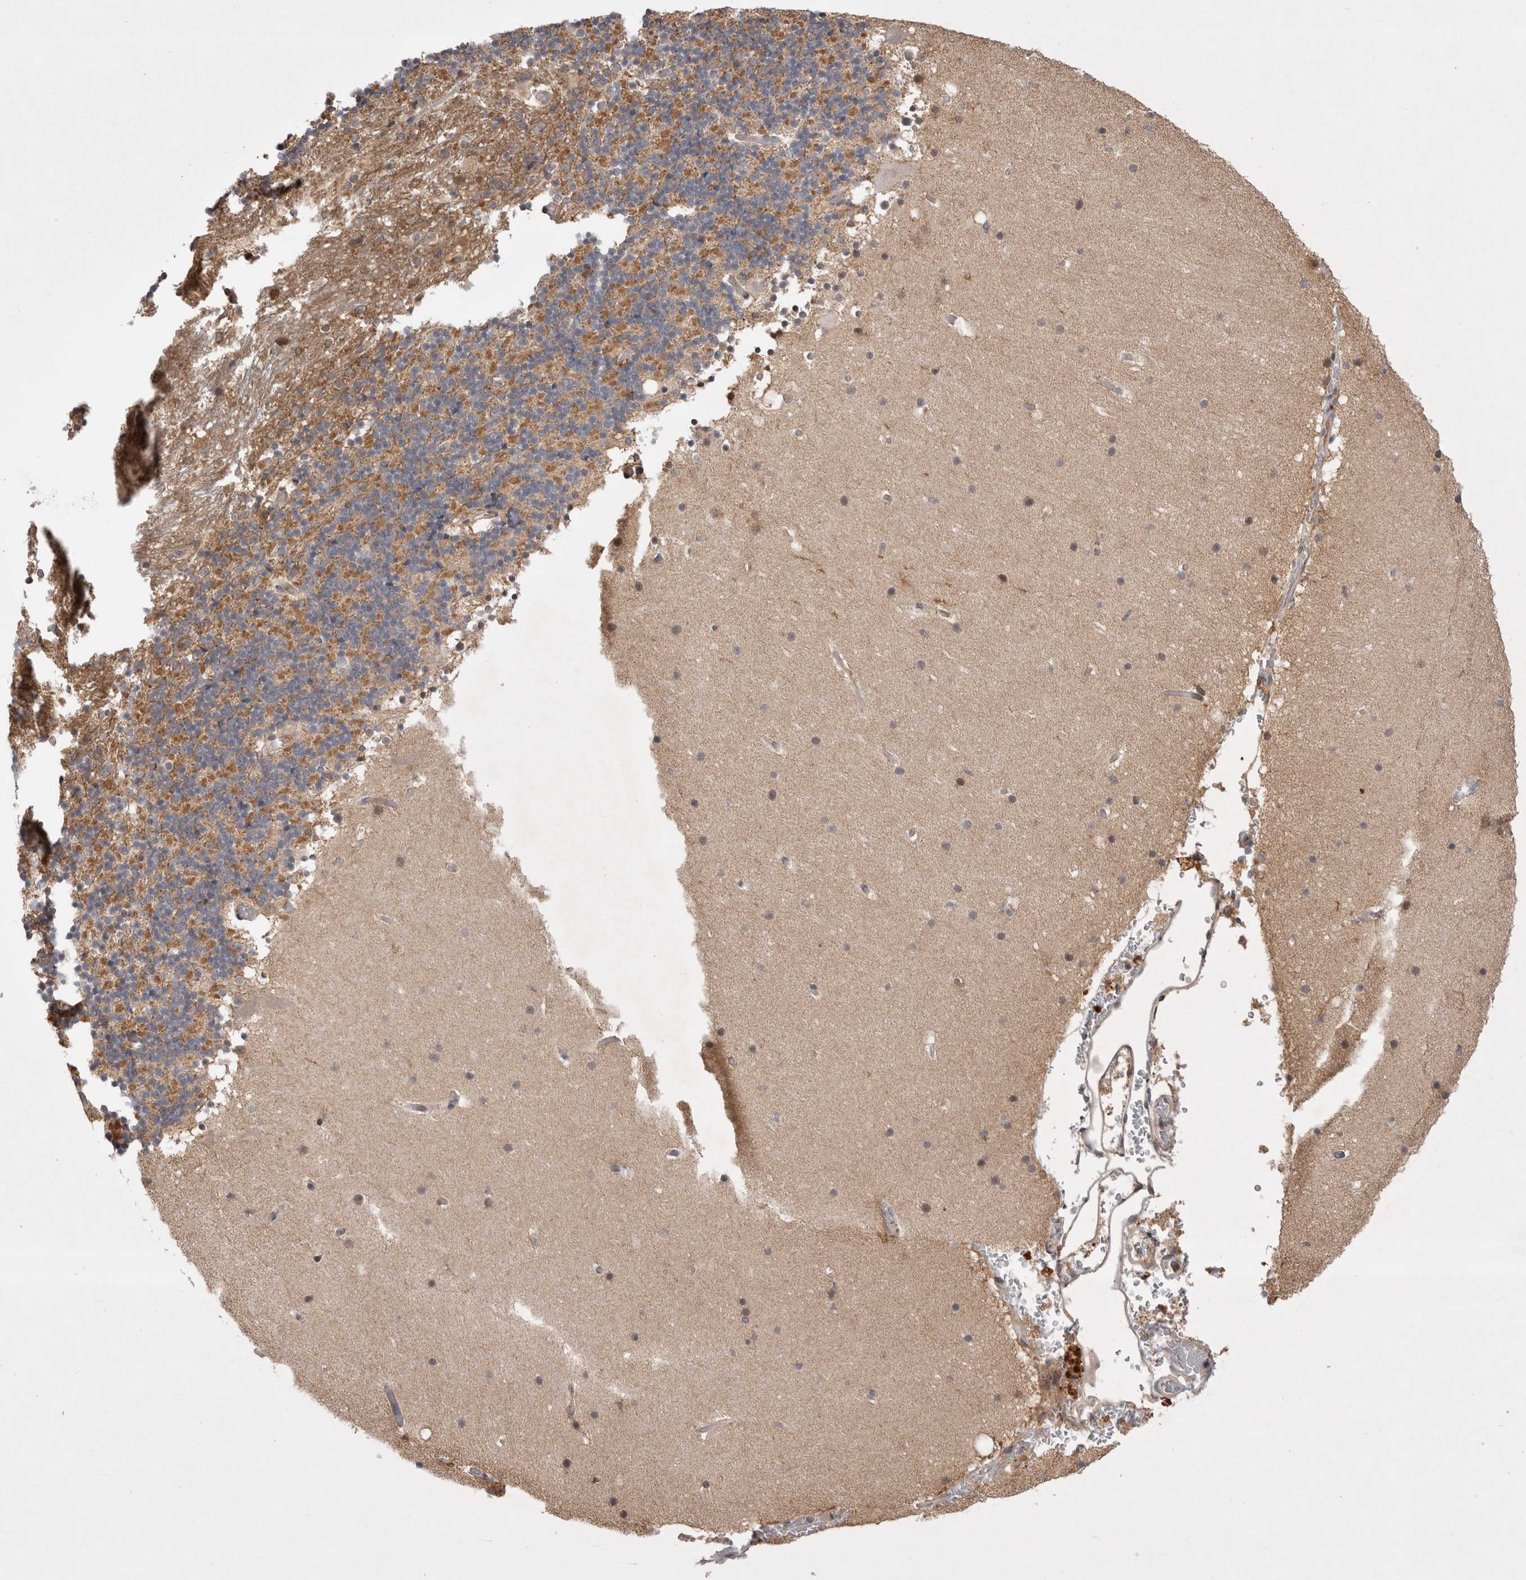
{"staining": {"intensity": "moderate", "quantity": ">75%", "location": "cytoplasmic/membranous"}, "tissue": "cerebellum", "cell_type": "Cells in granular layer", "image_type": "normal", "snomed": [{"axis": "morphology", "description": "Normal tissue, NOS"}, {"axis": "topography", "description": "Cerebellum"}], "caption": "Brown immunohistochemical staining in benign human cerebellum demonstrates moderate cytoplasmic/membranous expression in about >75% of cells in granular layer.", "gene": "PLEKHM1", "patient": {"sex": "male", "age": 57}}